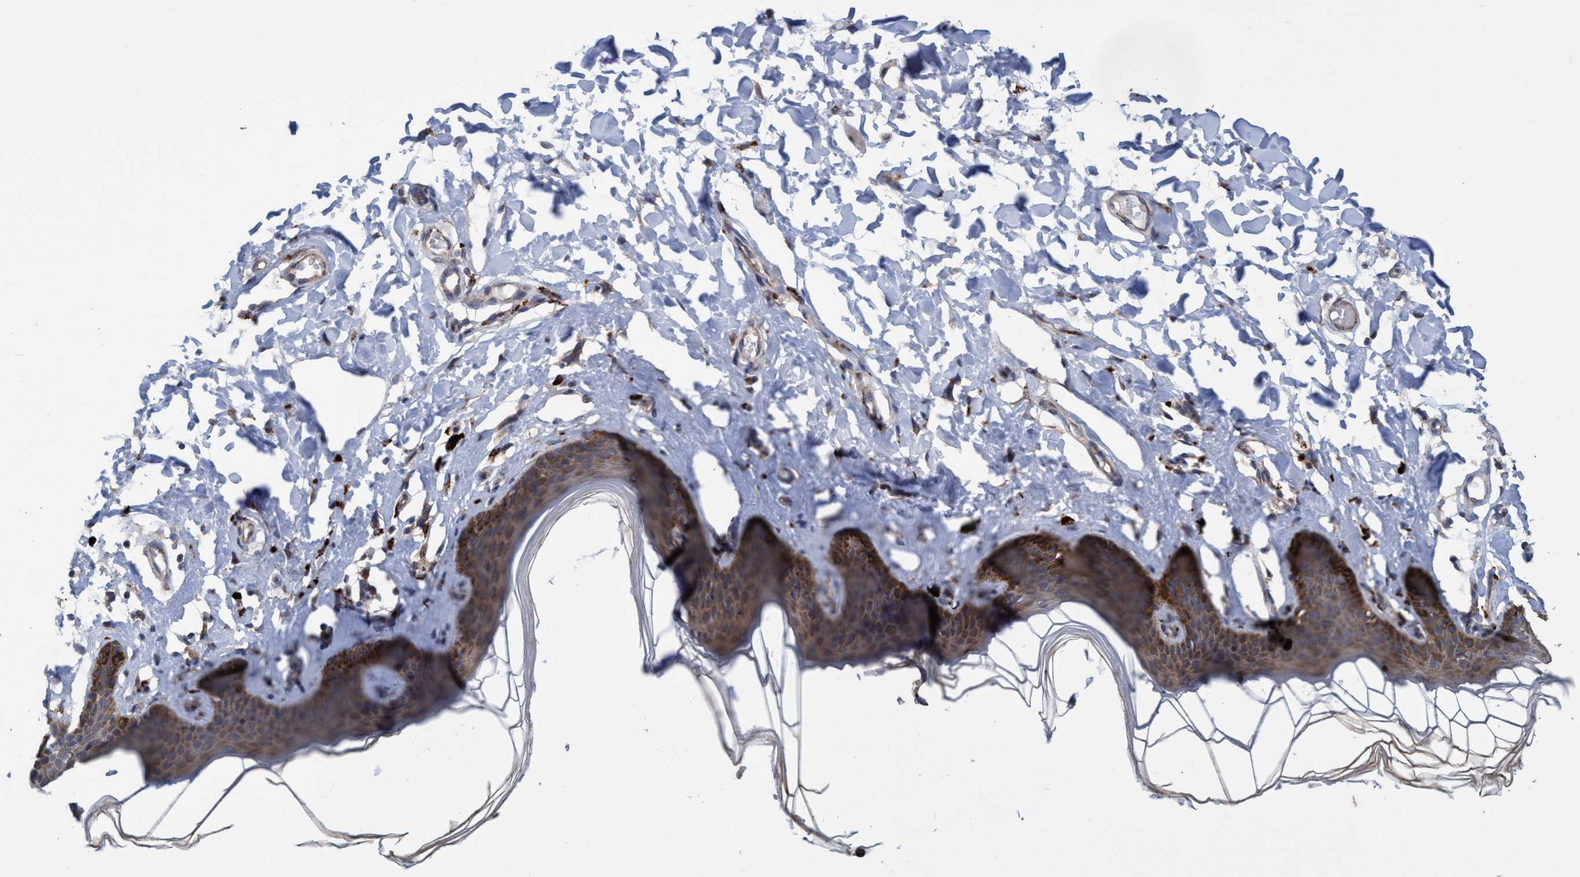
{"staining": {"intensity": "moderate", "quantity": ">75%", "location": "cytoplasmic/membranous,nuclear"}, "tissue": "skin", "cell_type": "Epidermal cells", "image_type": "normal", "snomed": [{"axis": "morphology", "description": "Normal tissue, NOS"}, {"axis": "topography", "description": "Vulva"}], "caption": "Immunohistochemistry (IHC) histopathology image of unremarkable skin: skin stained using immunohistochemistry displays medium levels of moderate protein expression localized specifically in the cytoplasmic/membranous,nuclear of epidermal cells, appearing as a cytoplasmic/membranous,nuclear brown color.", "gene": "BBS9", "patient": {"sex": "female", "age": 66}}